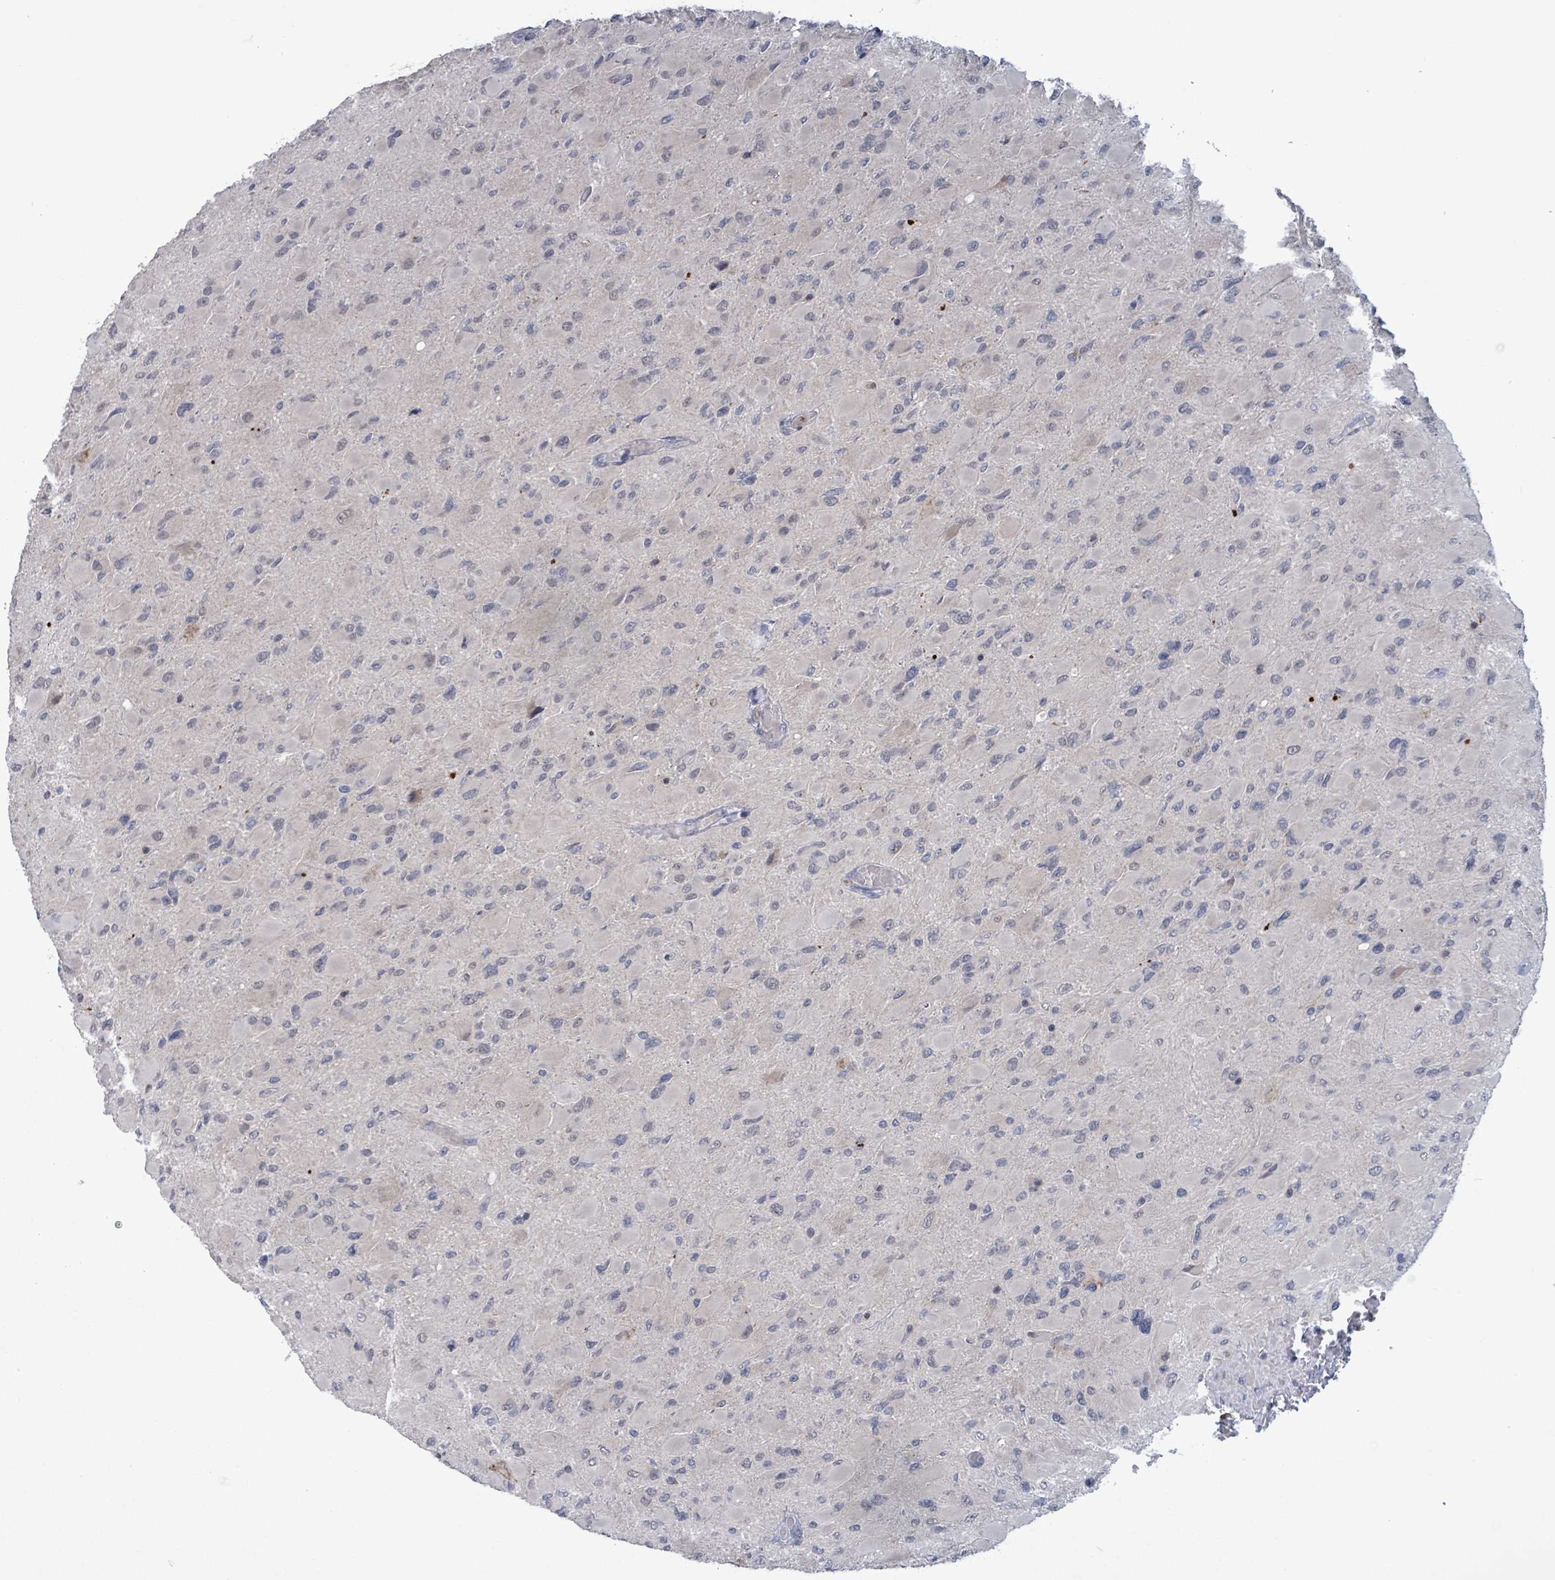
{"staining": {"intensity": "negative", "quantity": "none", "location": "none"}, "tissue": "glioma", "cell_type": "Tumor cells", "image_type": "cancer", "snomed": [{"axis": "morphology", "description": "Glioma, malignant, High grade"}, {"axis": "topography", "description": "Cerebral cortex"}], "caption": "This image is of malignant glioma (high-grade) stained with immunohistochemistry to label a protein in brown with the nuclei are counter-stained blue. There is no staining in tumor cells. (DAB immunohistochemistry (IHC), high magnification).", "gene": "AMMECR1", "patient": {"sex": "female", "age": 36}}